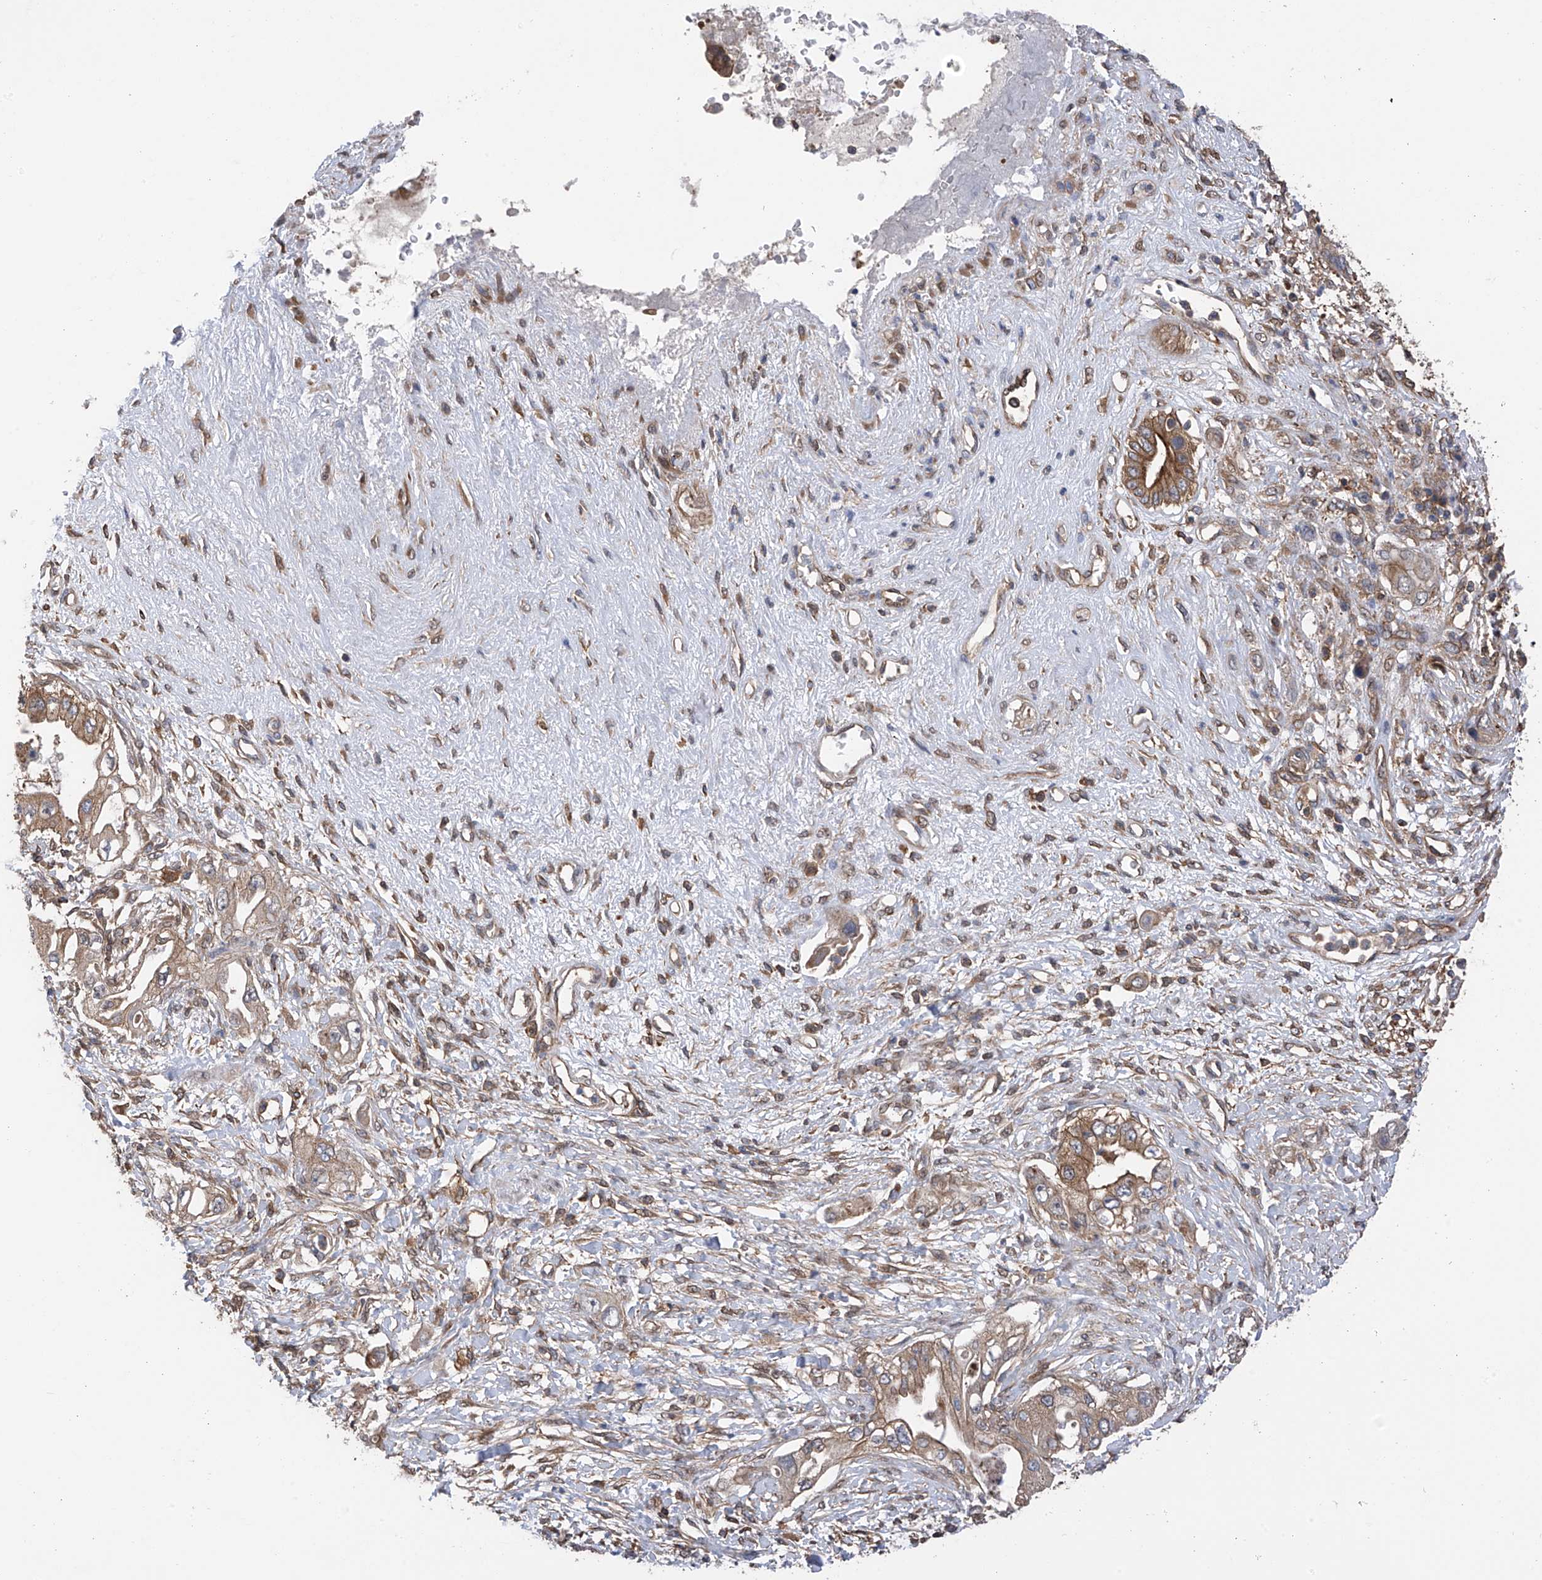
{"staining": {"intensity": "moderate", "quantity": "25%-75%", "location": "cytoplasmic/membranous"}, "tissue": "pancreatic cancer", "cell_type": "Tumor cells", "image_type": "cancer", "snomed": [{"axis": "morphology", "description": "Inflammation, NOS"}, {"axis": "morphology", "description": "Adenocarcinoma, NOS"}, {"axis": "topography", "description": "Pancreas"}], "caption": "Pancreatic cancer was stained to show a protein in brown. There is medium levels of moderate cytoplasmic/membranous expression in about 25%-75% of tumor cells. The protein of interest is stained brown, and the nuclei are stained in blue (DAB IHC with brightfield microscopy, high magnification).", "gene": "CHPF", "patient": {"sex": "female", "age": 56}}